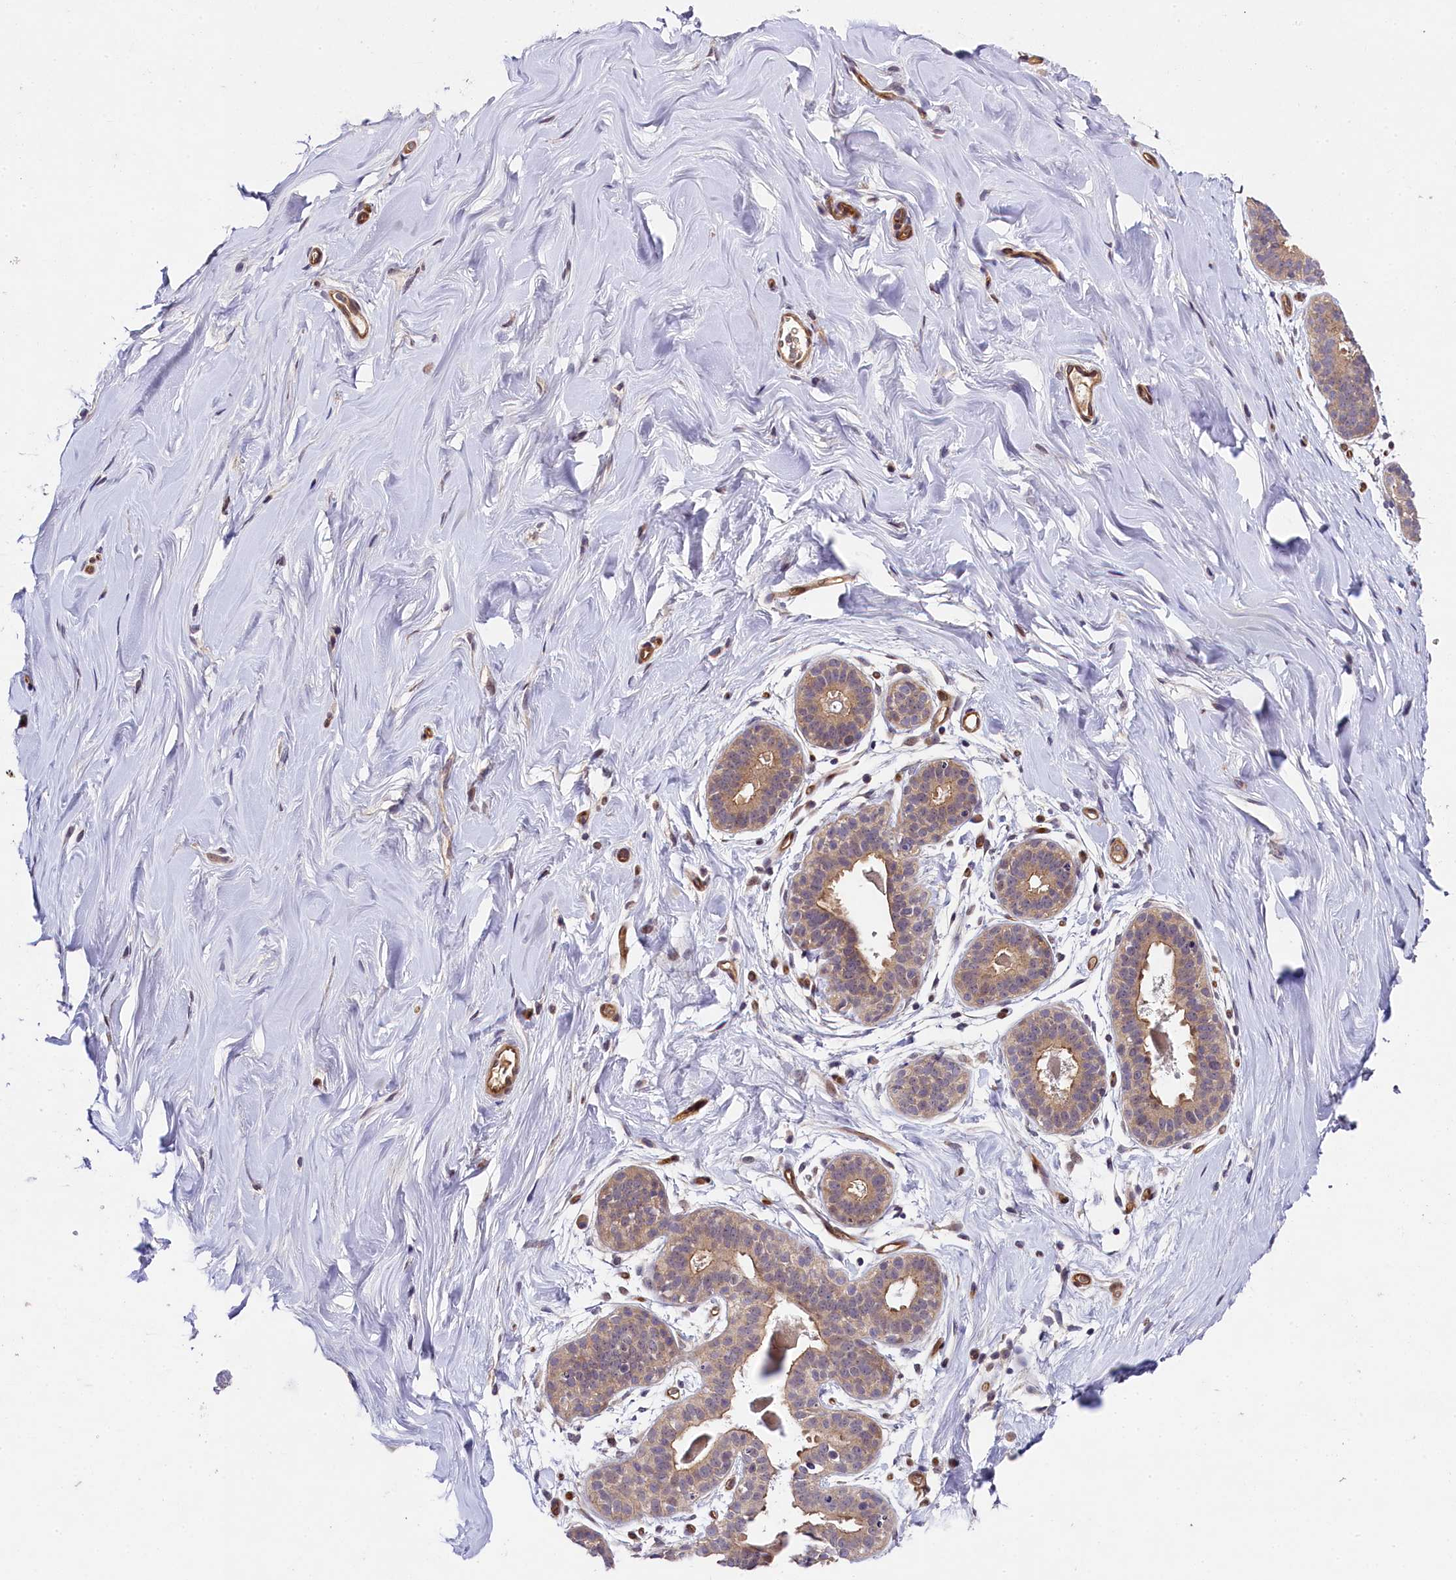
{"staining": {"intensity": "negative", "quantity": "none", "location": "none"}, "tissue": "adipose tissue", "cell_type": "Adipocytes", "image_type": "normal", "snomed": [{"axis": "morphology", "description": "Normal tissue, NOS"}, {"axis": "topography", "description": "Breast"}], "caption": "Protein analysis of normal adipose tissue demonstrates no significant staining in adipocytes.", "gene": "SNRK", "patient": {"sex": "female", "age": 26}}